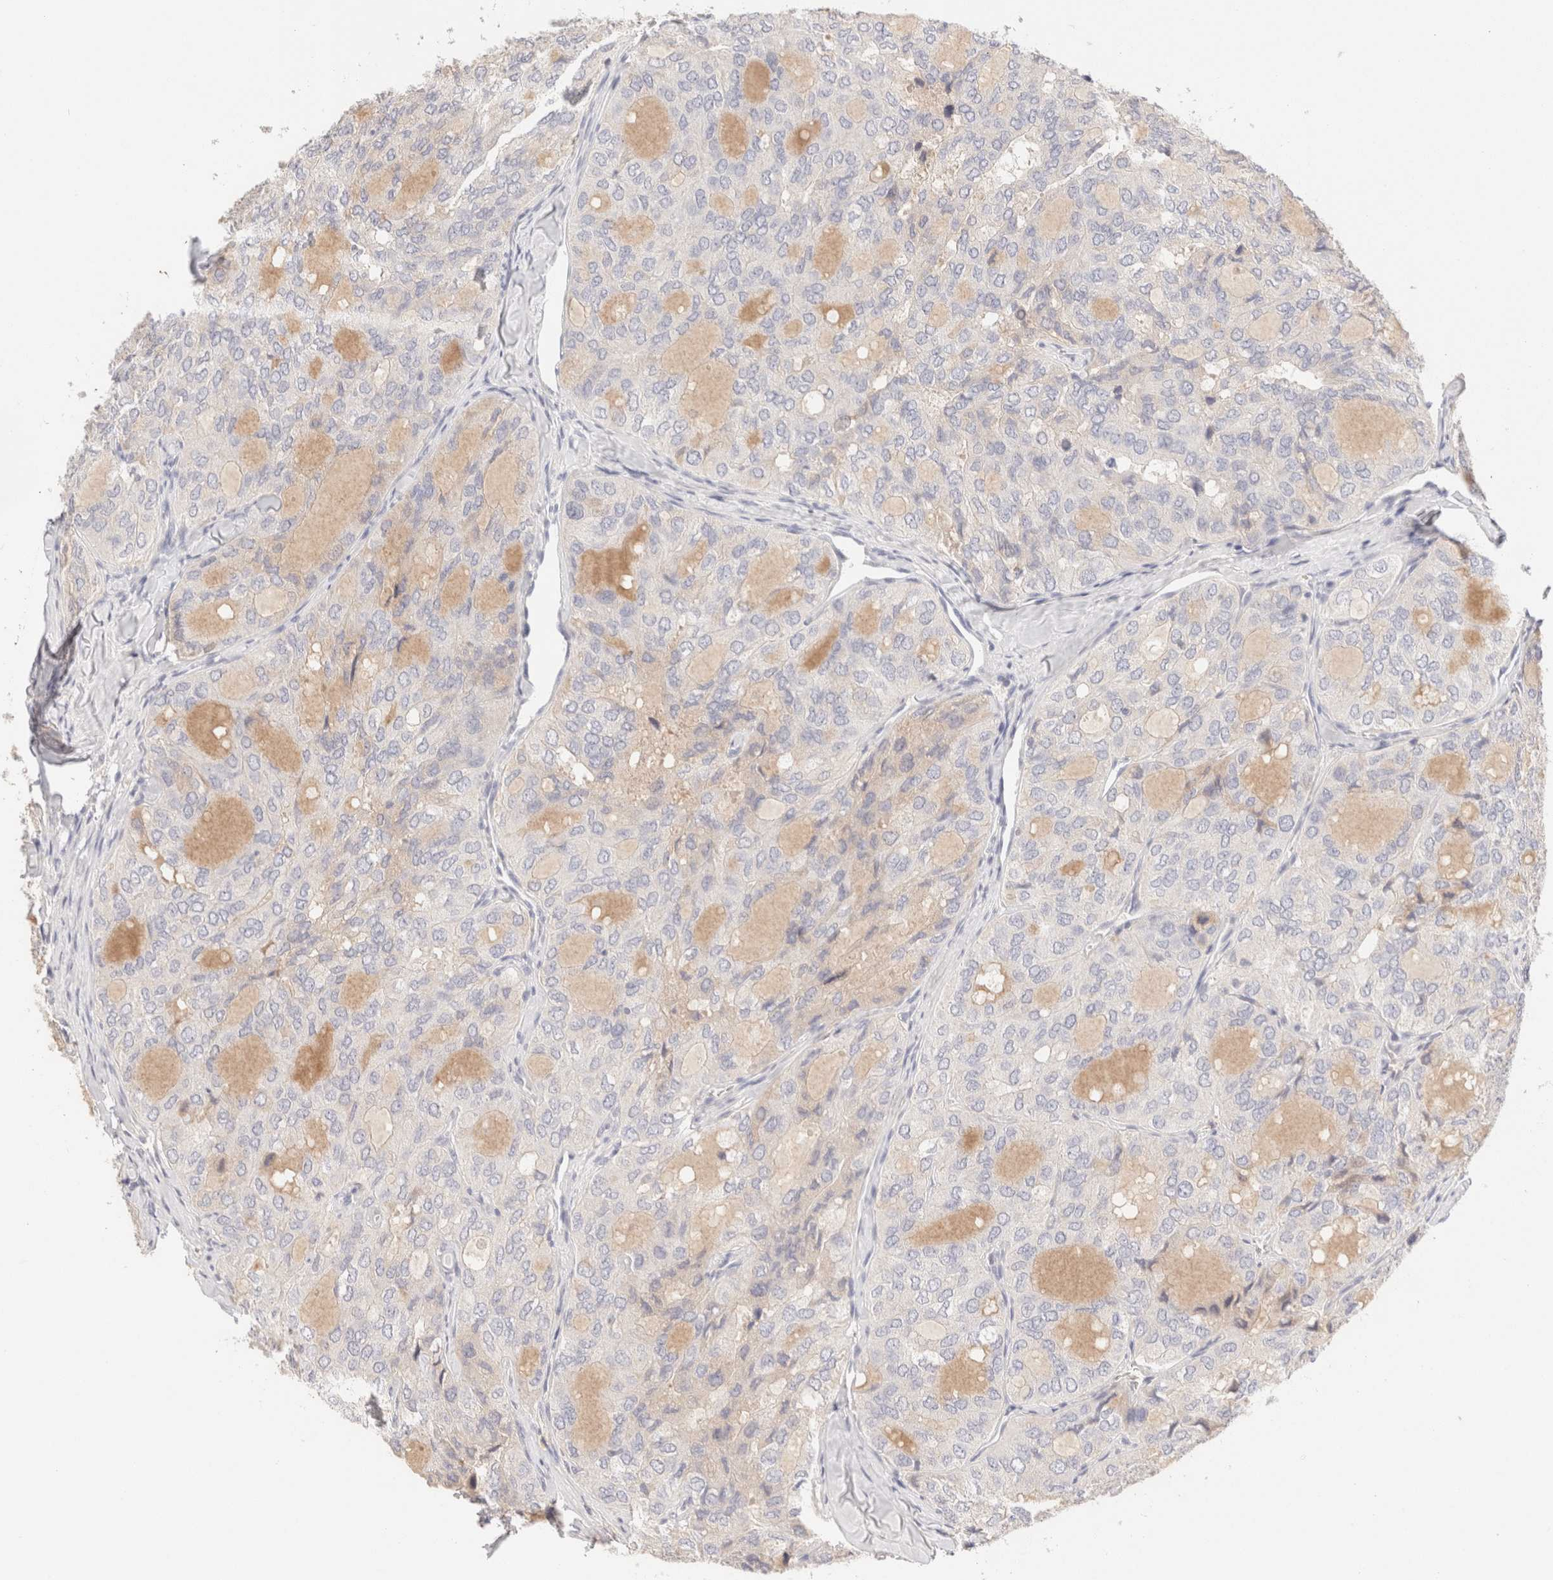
{"staining": {"intensity": "negative", "quantity": "none", "location": "none"}, "tissue": "thyroid cancer", "cell_type": "Tumor cells", "image_type": "cancer", "snomed": [{"axis": "morphology", "description": "Follicular adenoma carcinoma, NOS"}, {"axis": "topography", "description": "Thyroid gland"}], "caption": "DAB immunohistochemical staining of thyroid follicular adenoma carcinoma reveals no significant positivity in tumor cells. (Immunohistochemistry, brightfield microscopy, high magnification).", "gene": "SCGB2A2", "patient": {"sex": "male", "age": 75}}